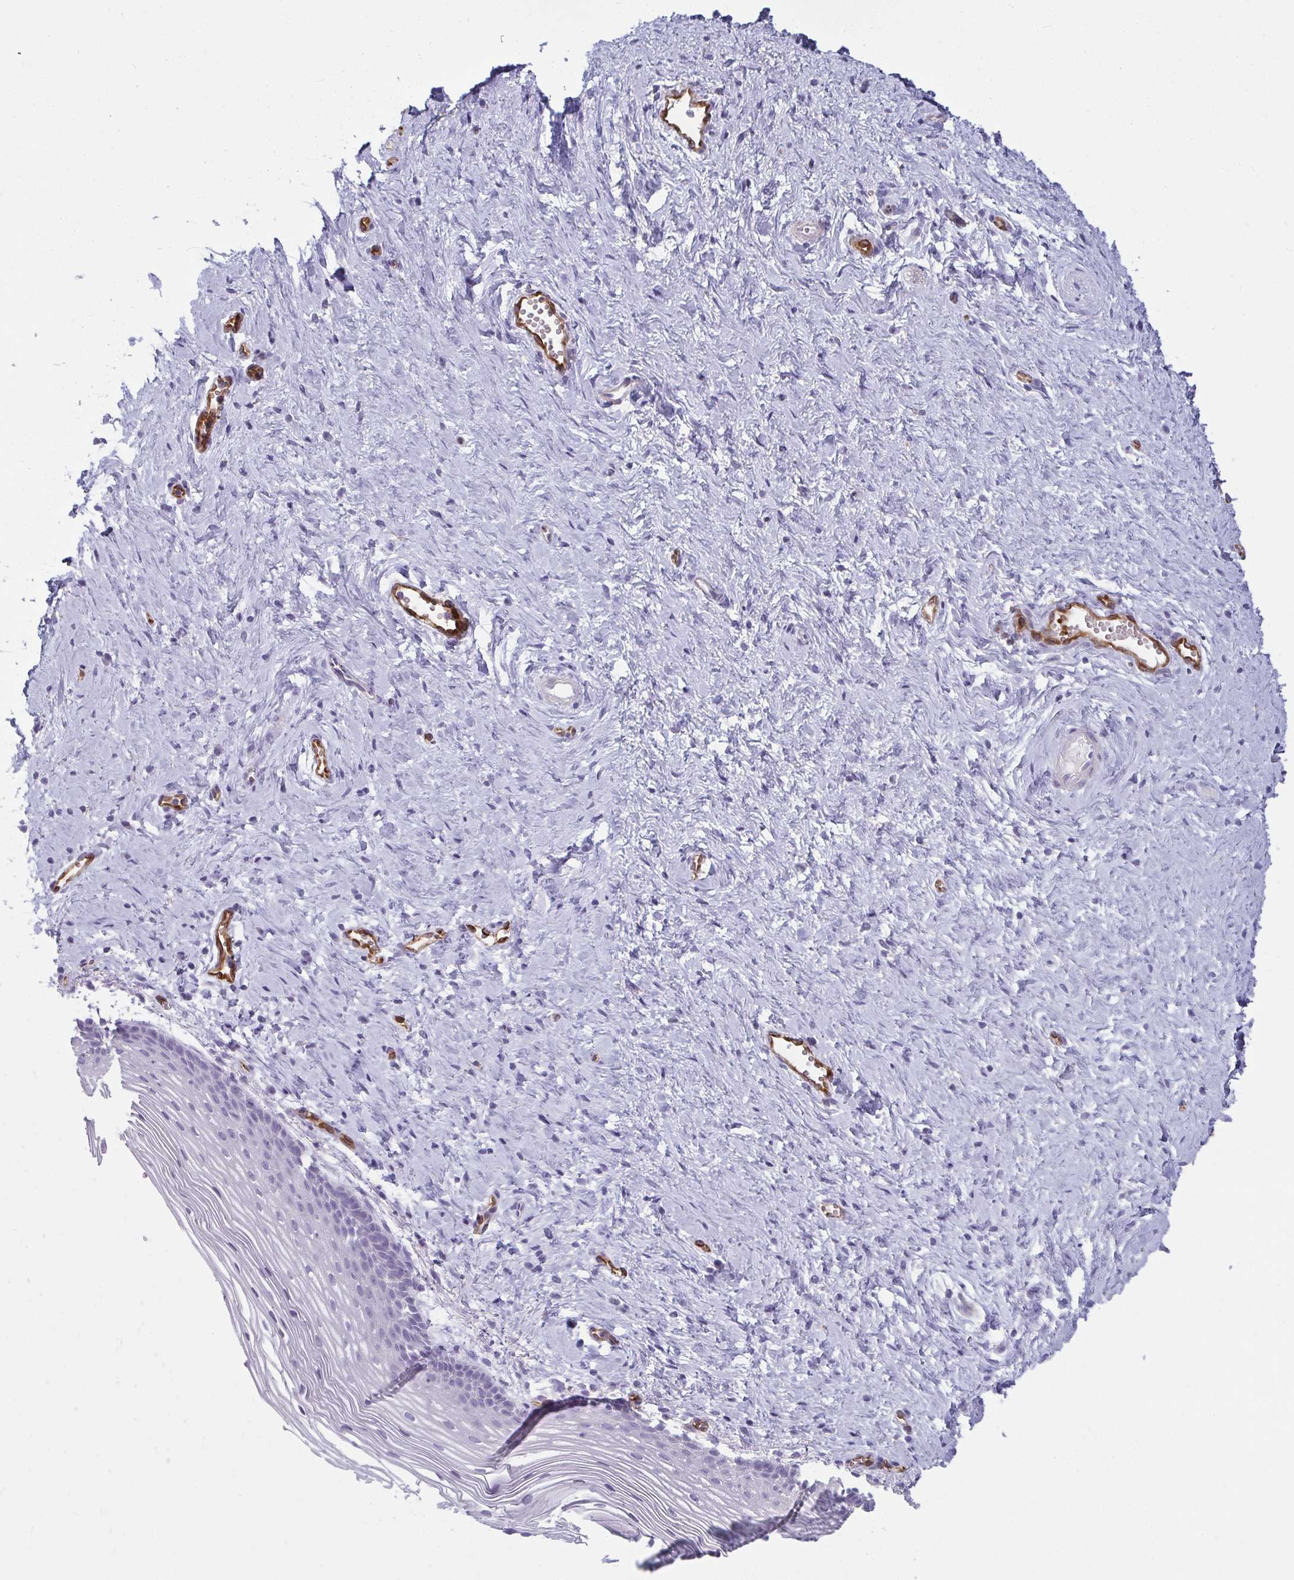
{"staining": {"intensity": "negative", "quantity": "none", "location": "none"}, "tissue": "vagina", "cell_type": "Squamous epithelial cells", "image_type": "normal", "snomed": [{"axis": "morphology", "description": "Normal tissue, NOS"}, {"axis": "topography", "description": "Vagina"}], "caption": "Immunohistochemistry image of benign vagina: human vagina stained with DAB (3,3'-diaminobenzidine) shows no significant protein staining in squamous epithelial cells.", "gene": "PDE2A", "patient": {"sex": "female", "age": 56}}